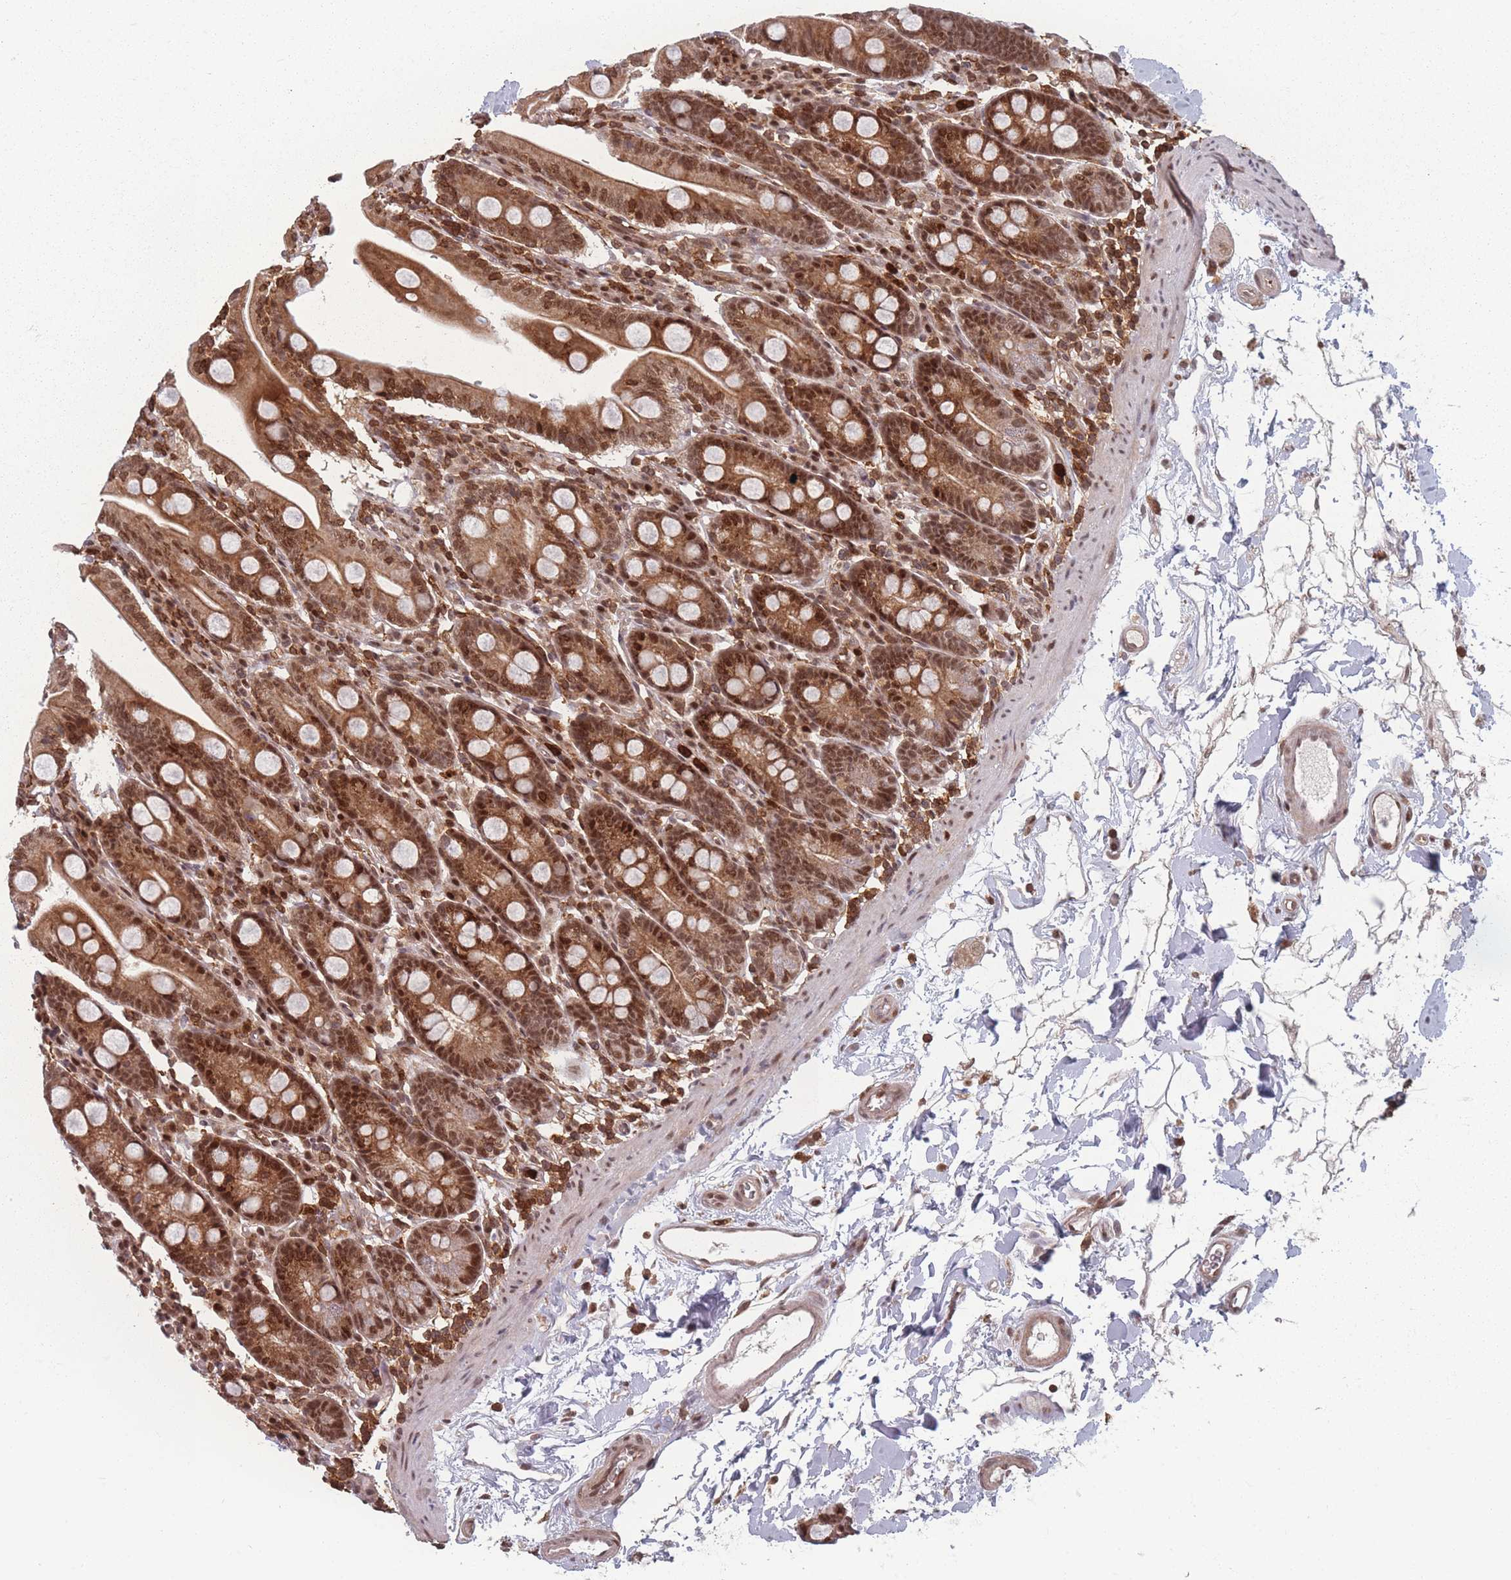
{"staining": {"intensity": "moderate", "quantity": ">75%", "location": "cytoplasmic/membranous,nuclear"}, "tissue": "duodenum", "cell_type": "Glandular cells", "image_type": "normal", "snomed": [{"axis": "morphology", "description": "Normal tissue, NOS"}, {"axis": "topography", "description": "Duodenum"}], "caption": "Glandular cells display medium levels of moderate cytoplasmic/membranous,nuclear staining in about >75% of cells in normal human duodenum.", "gene": "WDR55", "patient": {"sex": "male", "age": 35}}